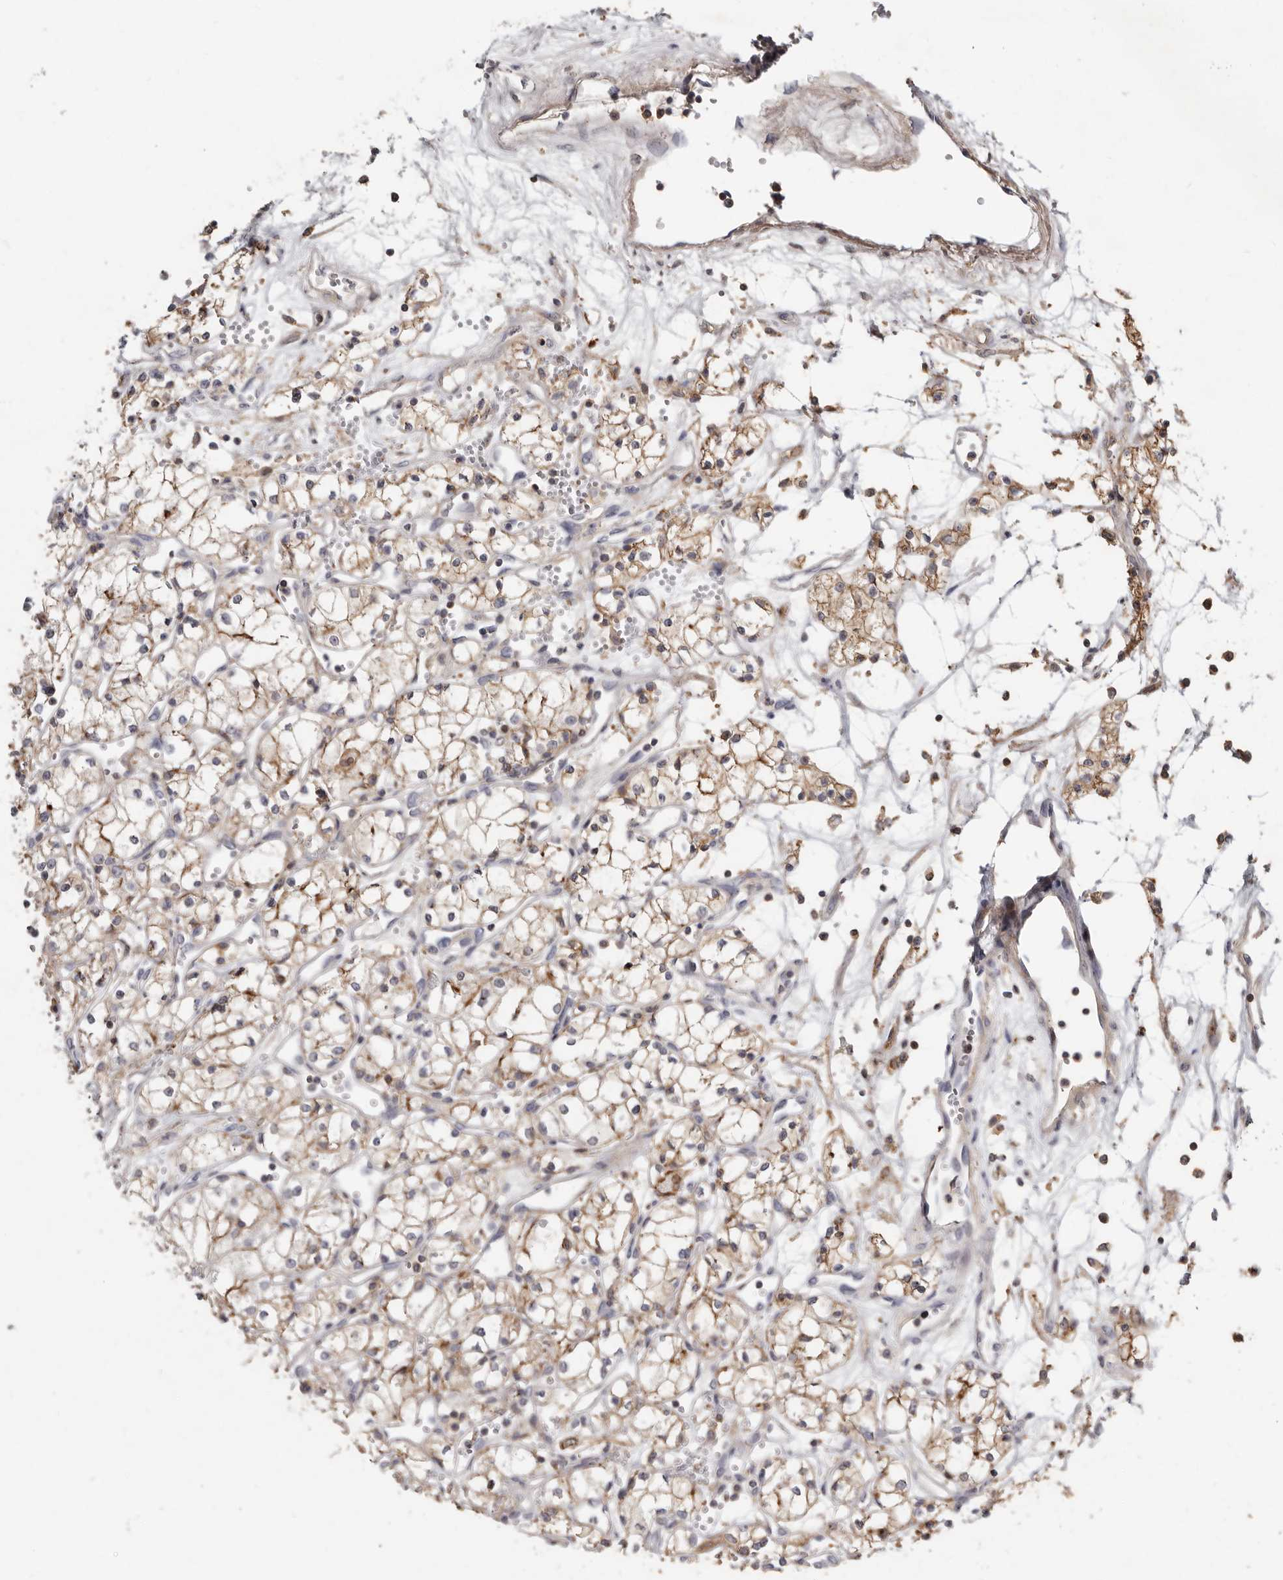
{"staining": {"intensity": "moderate", "quantity": ">75%", "location": "cytoplasmic/membranous"}, "tissue": "renal cancer", "cell_type": "Tumor cells", "image_type": "cancer", "snomed": [{"axis": "morphology", "description": "Adenocarcinoma, NOS"}, {"axis": "topography", "description": "Kidney"}], "caption": "The histopathology image displays a brown stain indicating the presence of a protein in the cytoplasmic/membranous of tumor cells in adenocarcinoma (renal).", "gene": "KIF26B", "patient": {"sex": "male", "age": 59}}